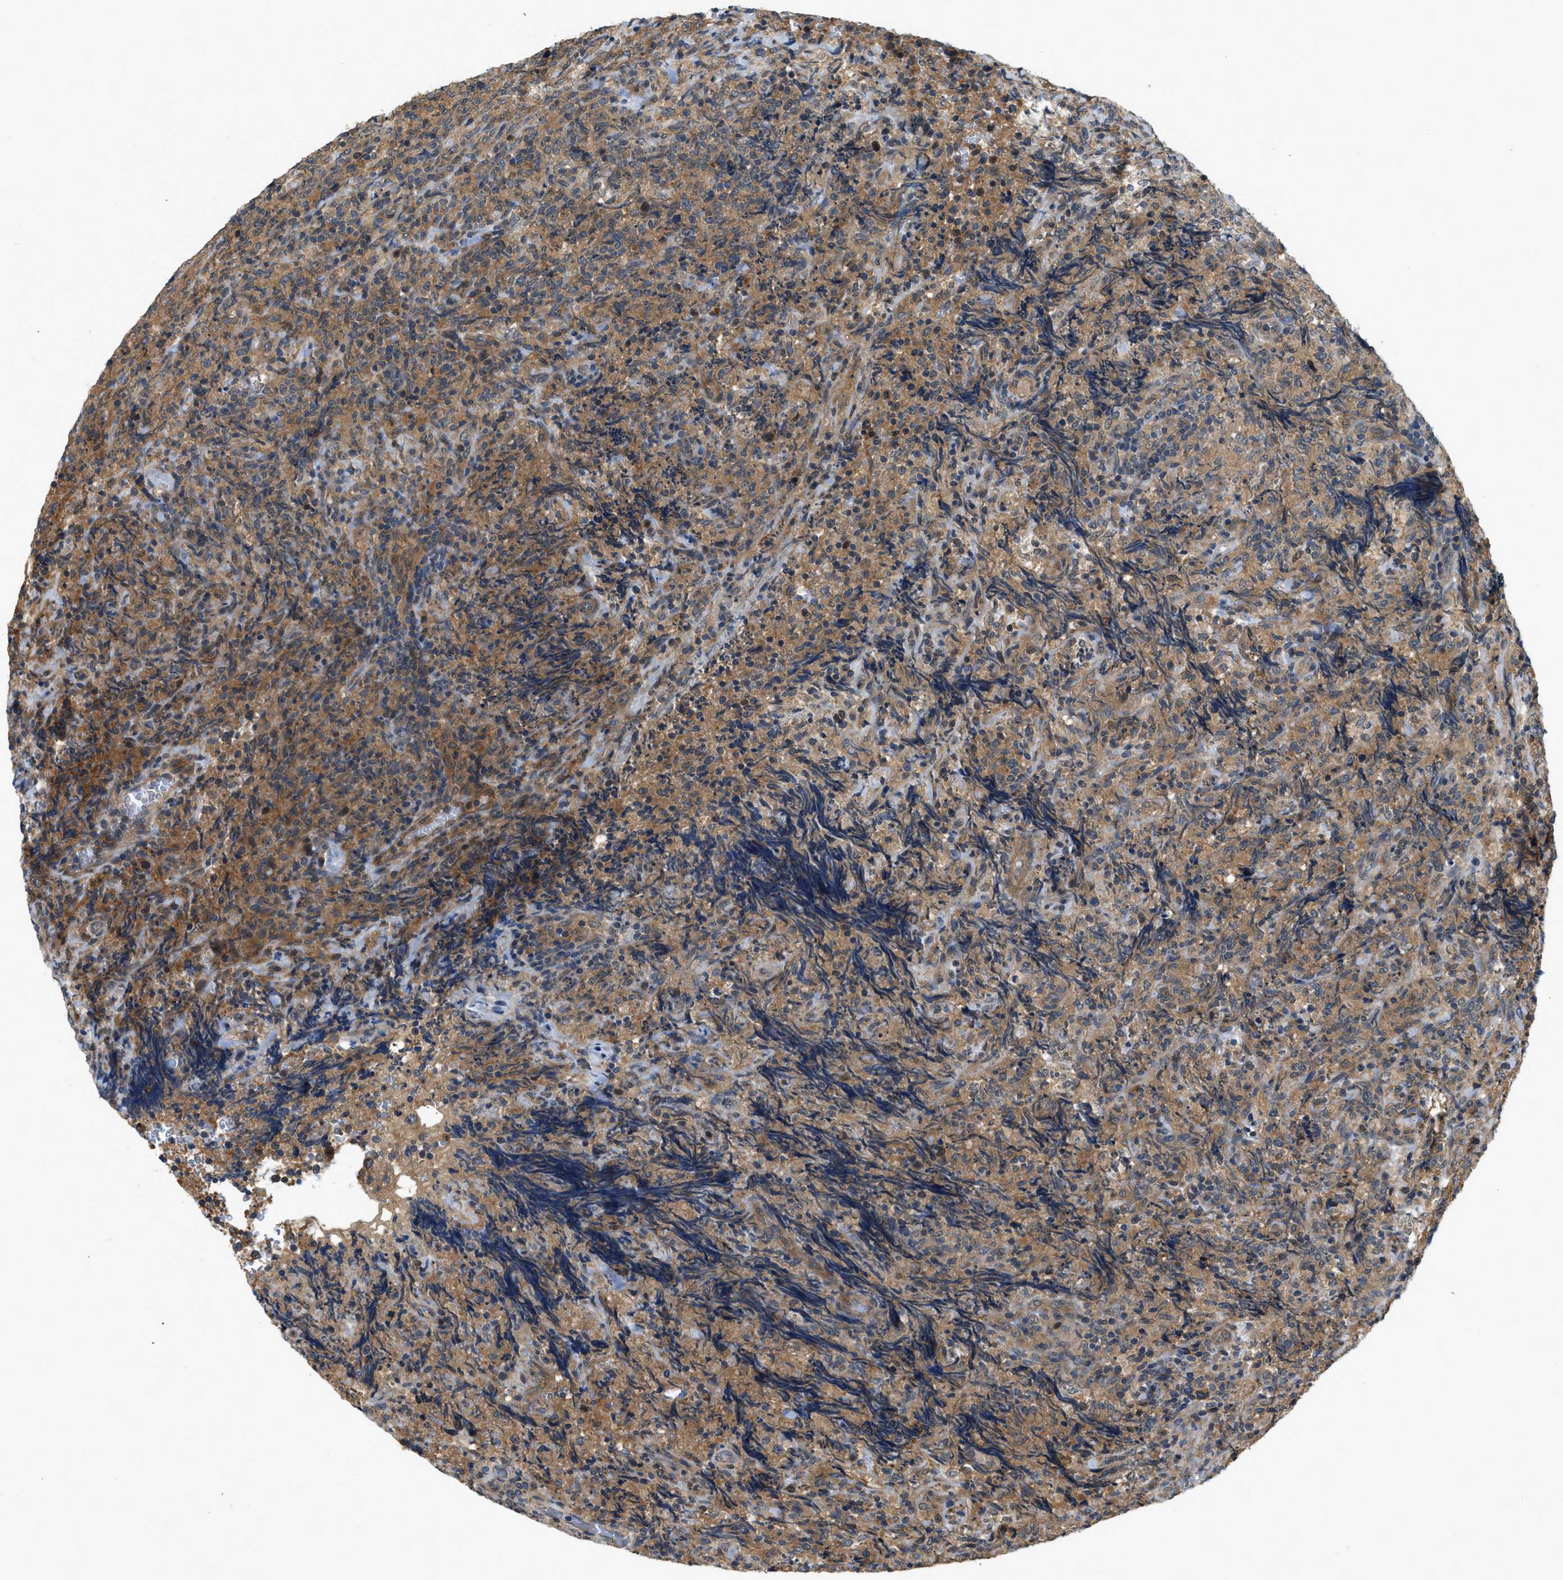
{"staining": {"intensity": "moderate", "quantity": "25%-75%", "location": "cytoplasmic/membranous"}, "tissue": "lymphoma", "cell_type": "Tumor cells", "image_type": "cancer", "snomed": [{"axis": "morphology", "description": "Malignant lymphoma, non-Hodgkin's type, High grade"}, {"axis": "topography", "description": "Tonsil"}], "caption": "A histopathology image showing moderate cytoplasmic/membranous positivity in about 25%-75% of tumor cells in lymphoma, as visualized by brown immunohistochemical staining.", "gene": "GPR31", "patient": {"sex": "female", "age": 36}}